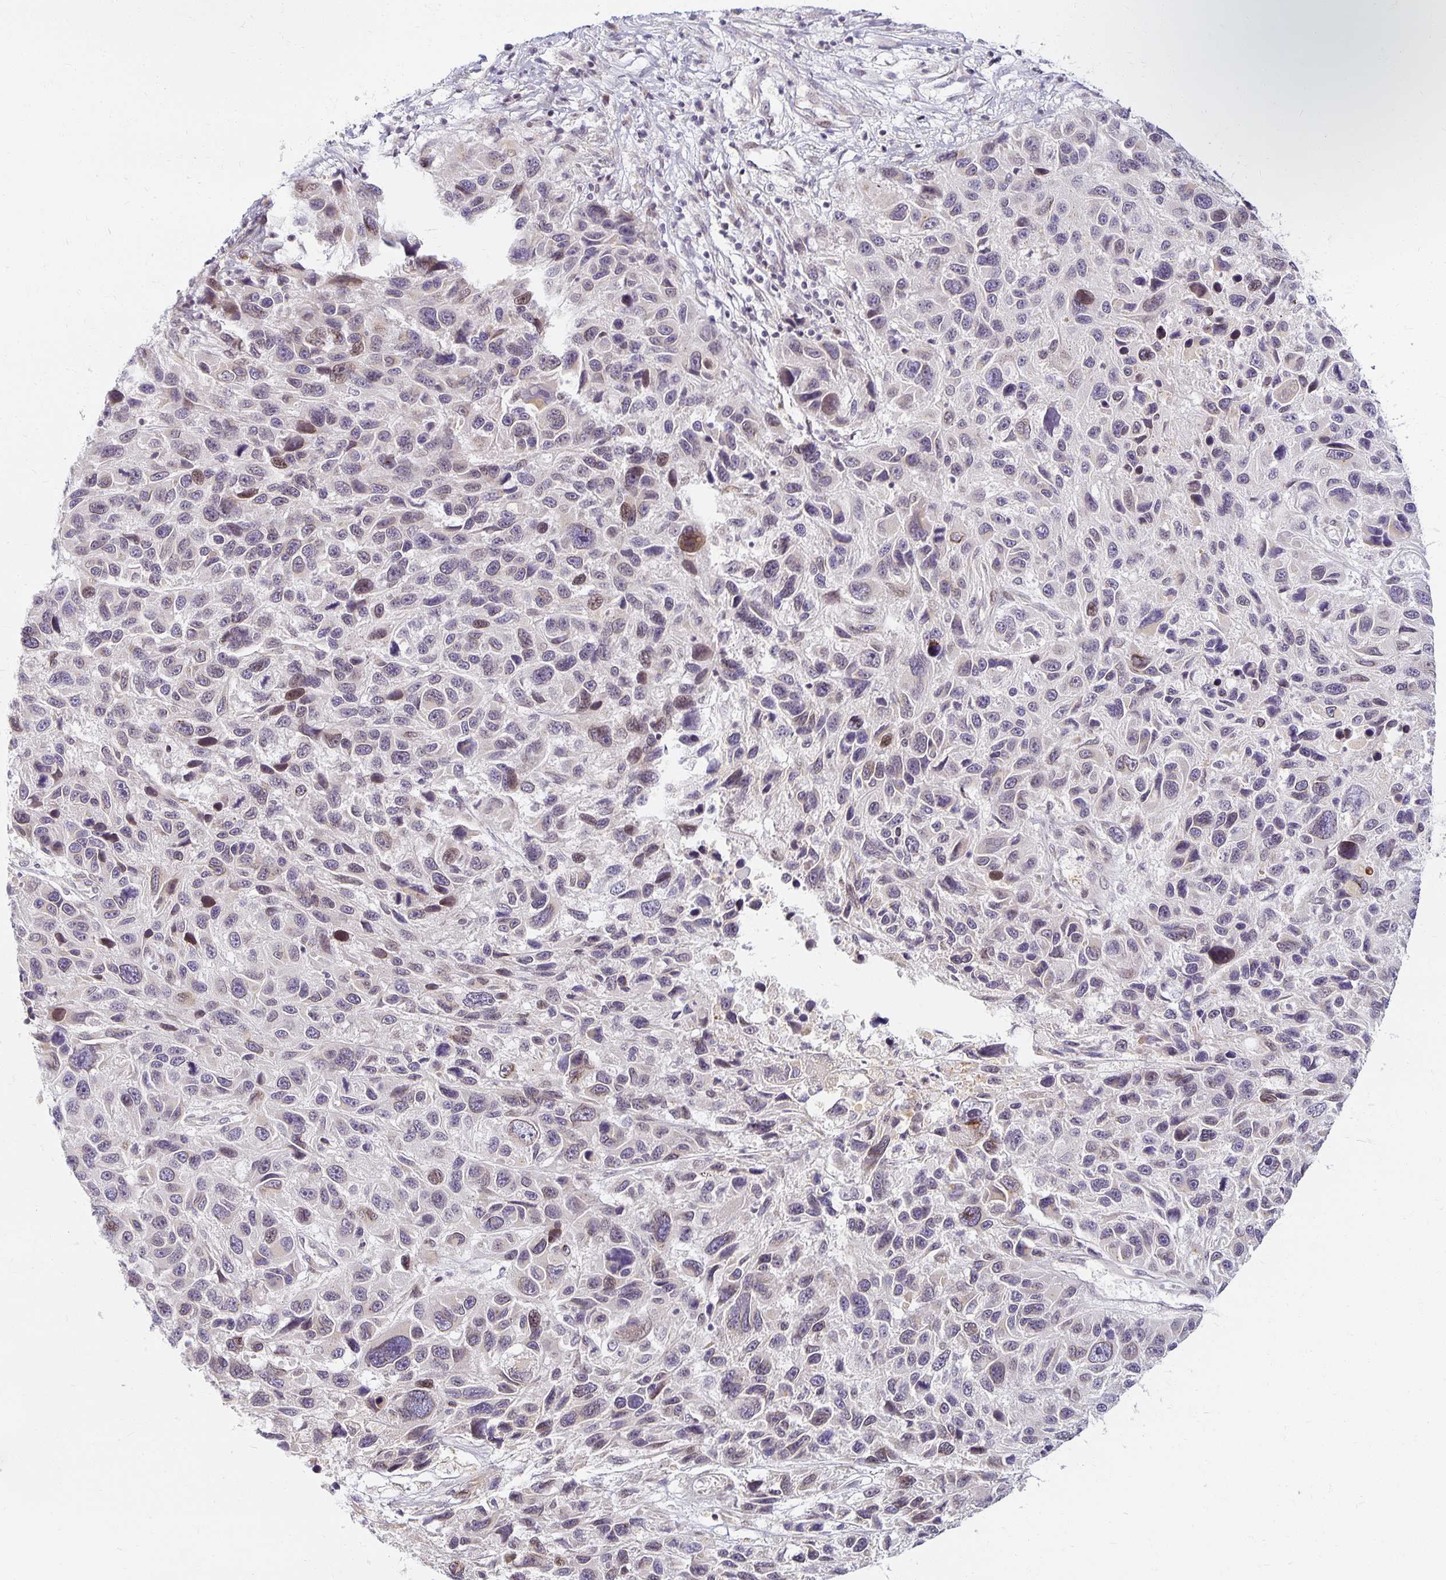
{"staining": {"intensity": "weak", "quantity": "<25%", "location": "nuclear"}, "tissue": "melanoma", "cell_type": "Tumor cells", "image_type": "cancer", "snomed": [{"axis": "morphology", "description": "Malignant melanoma, NOS"}, {"axis": "topography", "description": "Skin"}], "caption": "Immunohistochemistry image of human malignant melanoma stained for a protein (brown), which demonstrates no staining in tumor cells.", "gene": "EHF", "patient": {"sex": "male", "age": 53}}